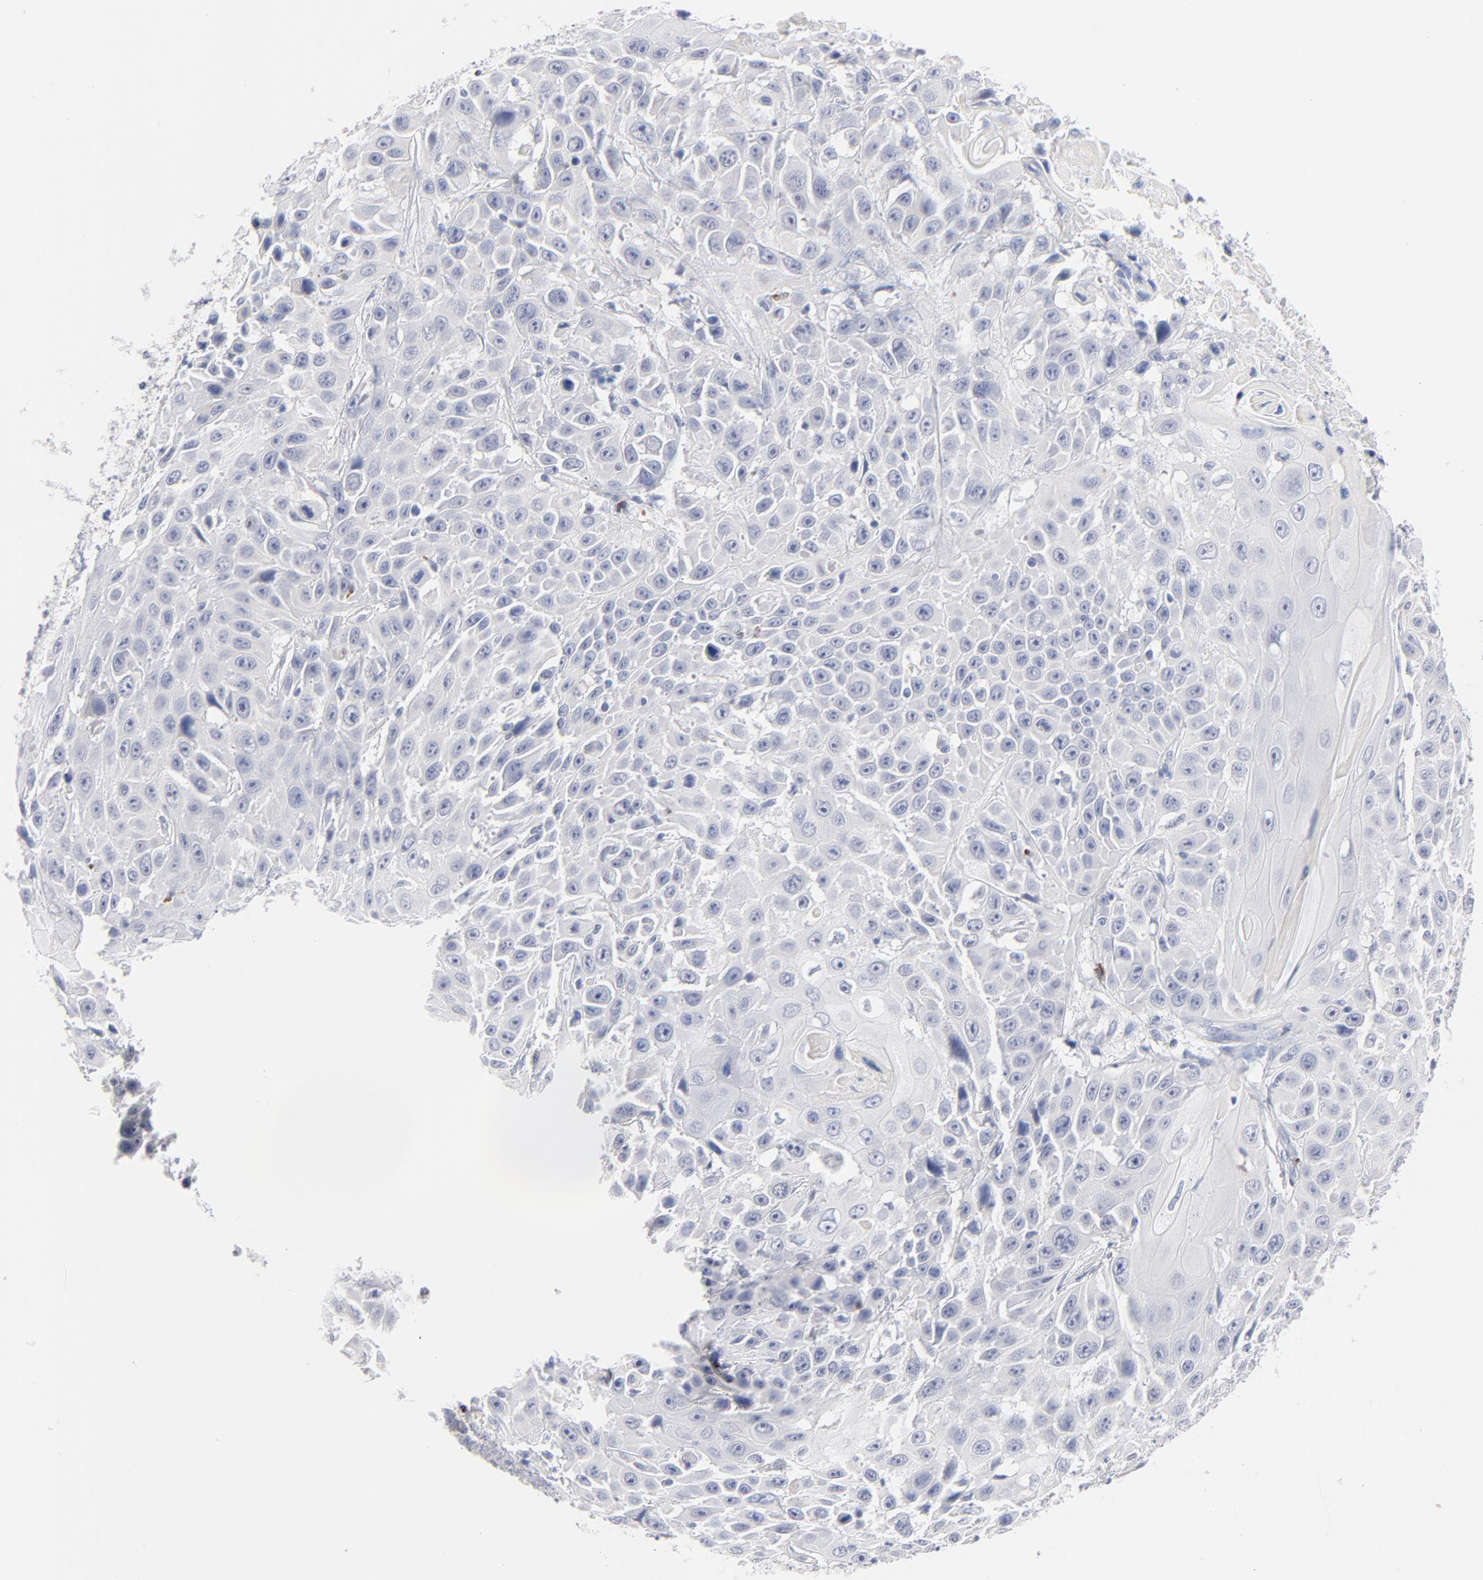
{"staining": {"intensity": "negative", "quantity": "none", "location": "none"}, "tissue": "cervical cancer", "cell_type": "Tumor cells", "image_type": "cancer", "snomed": [{"axis": "morphology", "description": "Squamous cell carcinoma, NOS"}, {"axis": "topography", "description": "Cervix"}], "caption": "The immunohistochemistry (IHC) histopathology image has no significant positivity in tumor cells of squamous cell carcinoma (cervical) tissue.", "gene": "MID1", "patient": {"sex": "female", "age": 39}}